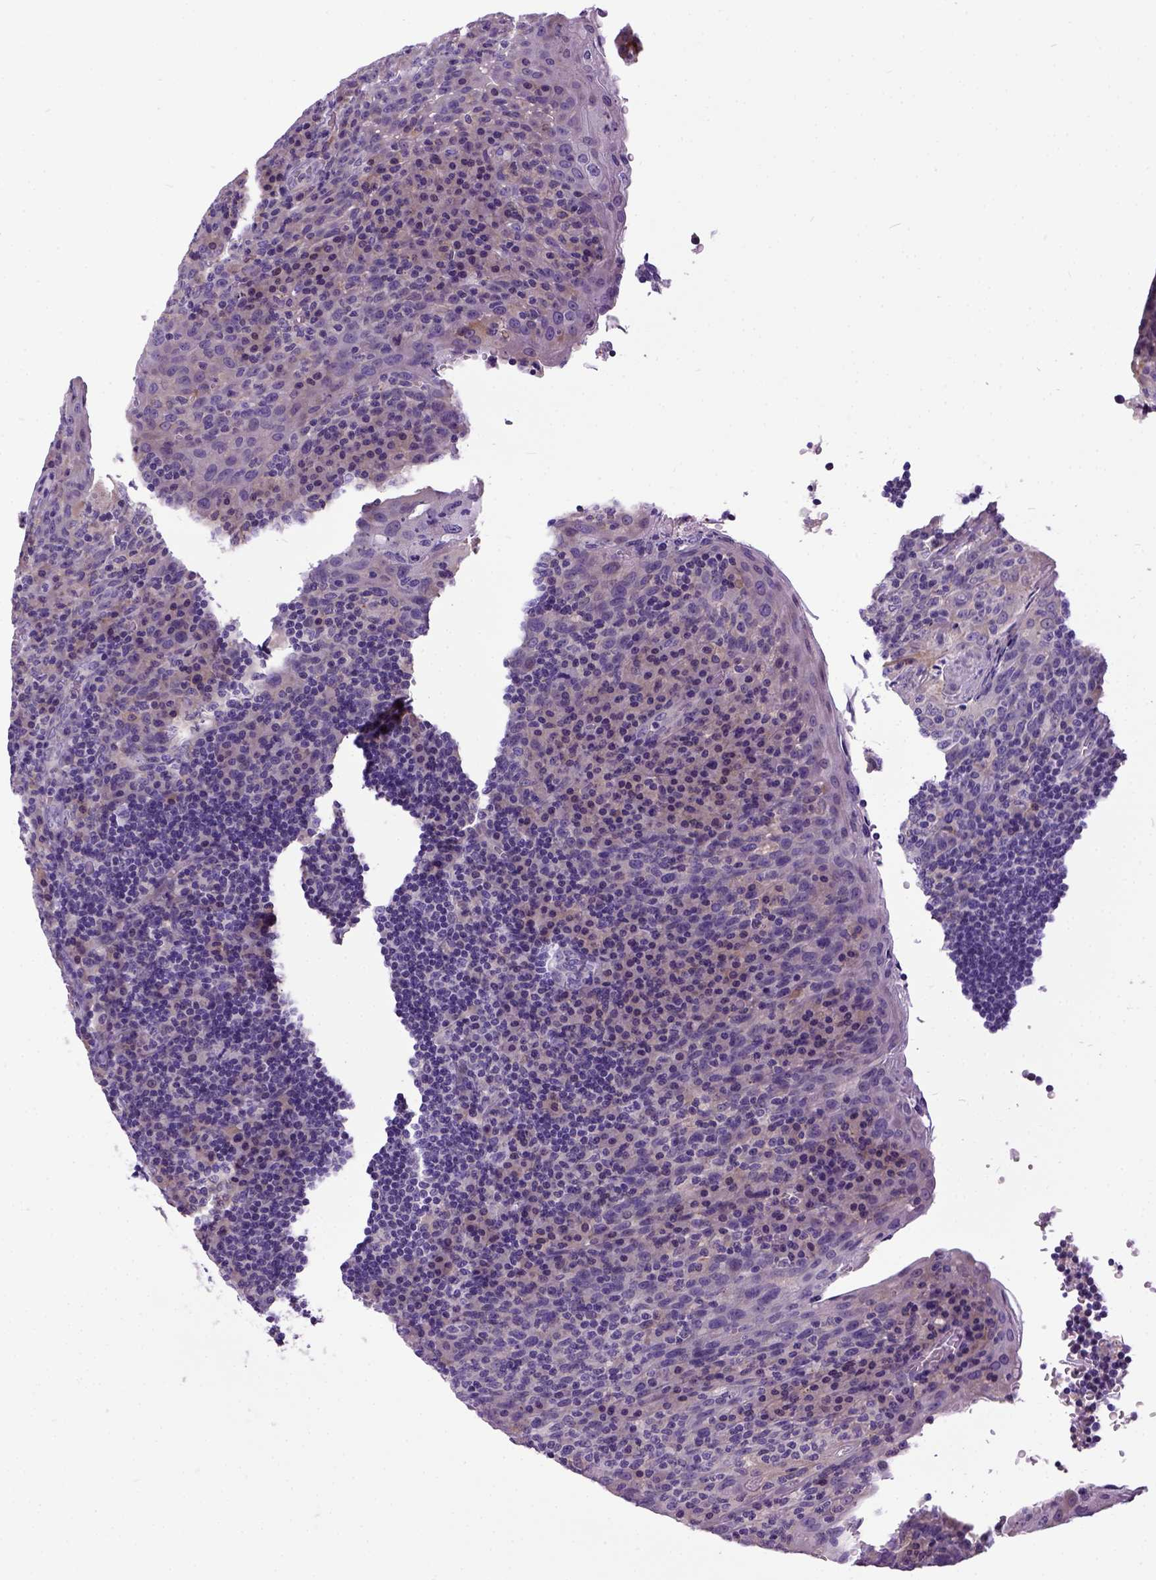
{"staining": {"intensity": "negative", "quantity": "none", "location": "none"}, "tissue": "tonsil", "cell_type": "Germinal center cells", "image_type": "normal", "snomed": [{"axis": "morphology", "description": "Normal tissue, NOS"}, {"axis": "topography", "description": "Tonsil"}], "caption": "Immunohistochemistry photomicrograph of normal tonsil: human tonsil stained with DAB reveals no significant protein positivity in germinal center cells.", "gene": "NEK5", "patient": {"sex": "male", "age": 17}}